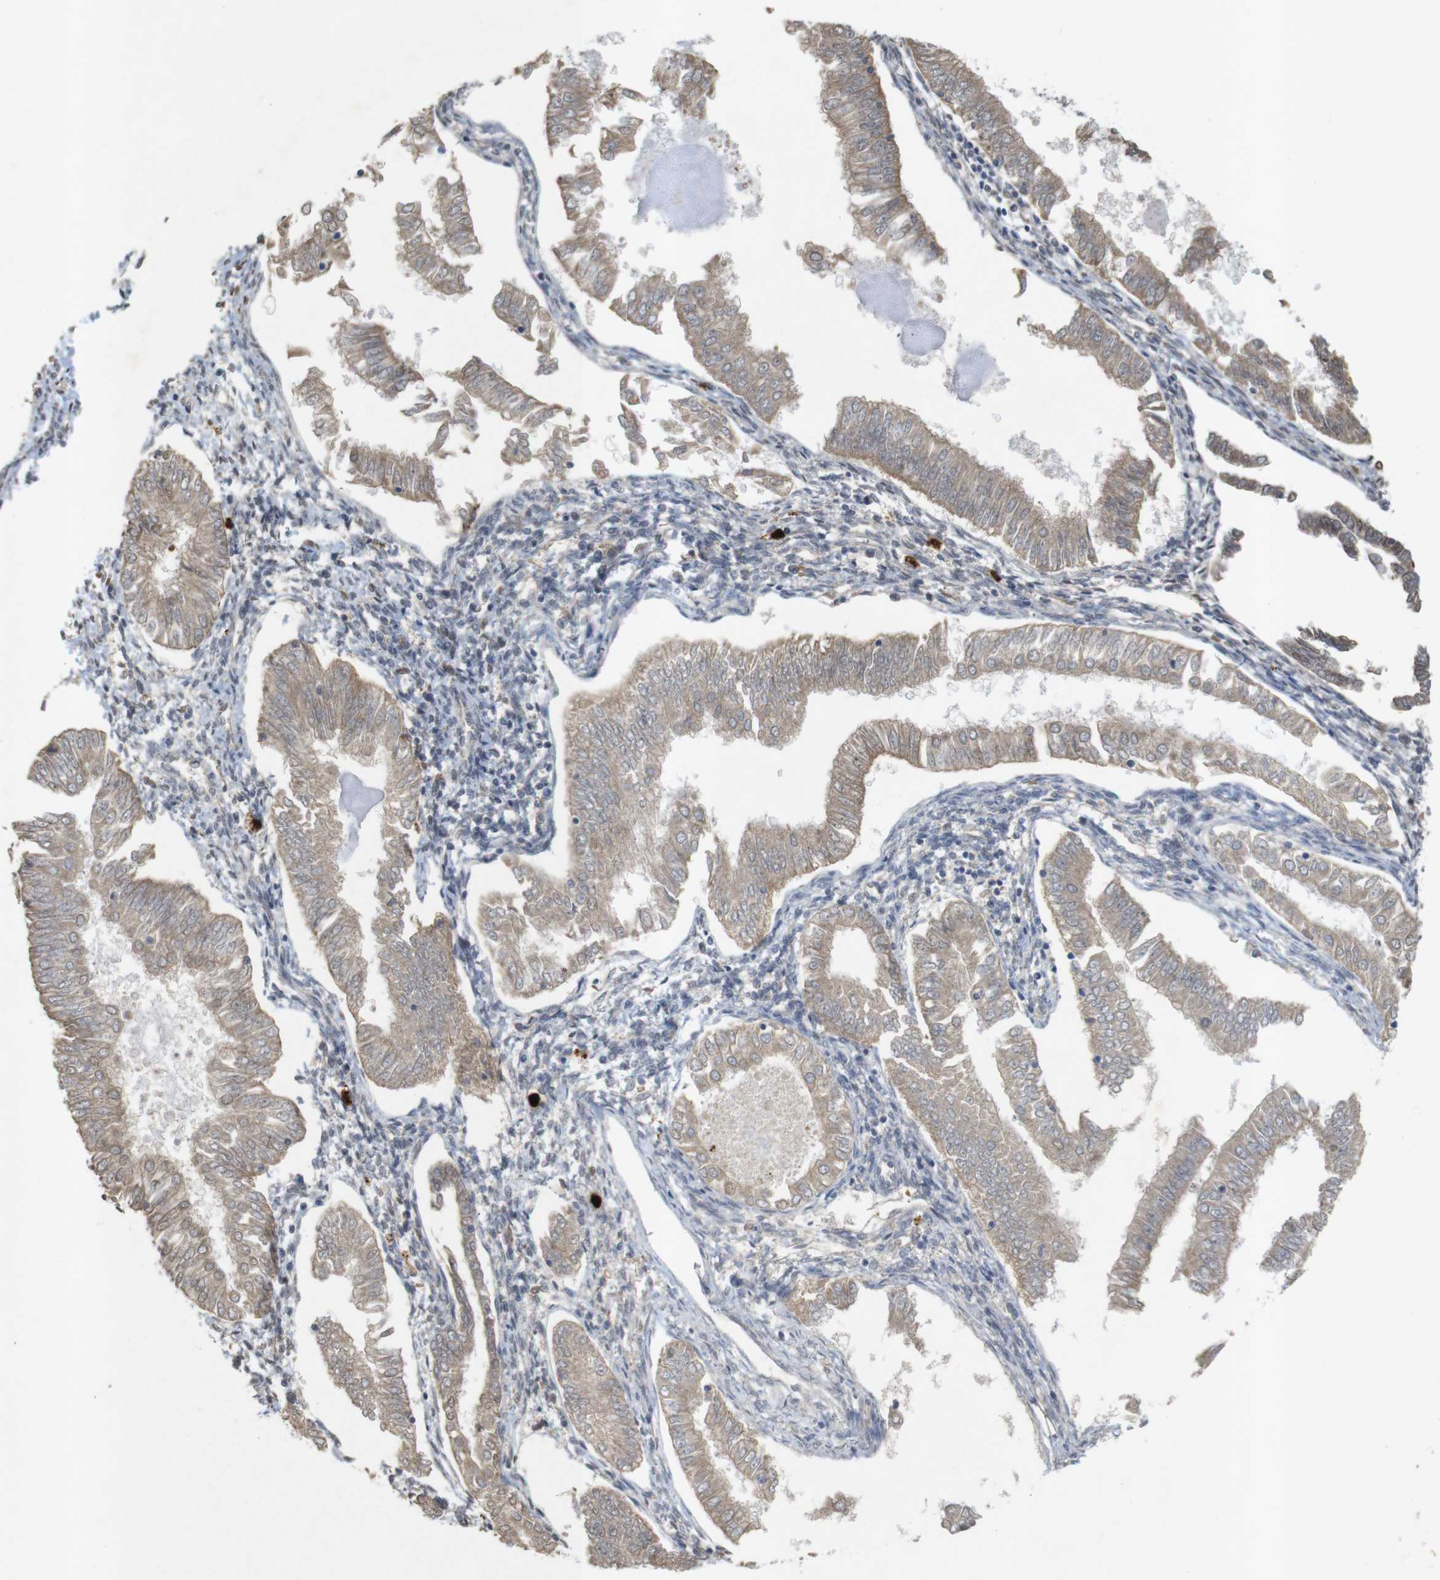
{"staining": {"intensity": "weak", "quantity": ">75%", "location": "cytoplasmic/membranous"}, "tissue": "endometrial cancer", "cell_type": "Tumor cells", "image_type": "cancer", "snomed": [{"axis": "morphology", "description": "Adenocarcinoma, NOS"}, {"axis": "topography", "description": "Endometrium"}], "caption": "A histopathology image of human adenocarcinoma (endometrial) stained for a protein exhibits weak cytoplasmic/membranous brown staining in tumor cells.", "gene": "TSPAN14", "patient": {"sex": "female", "age": 53}}